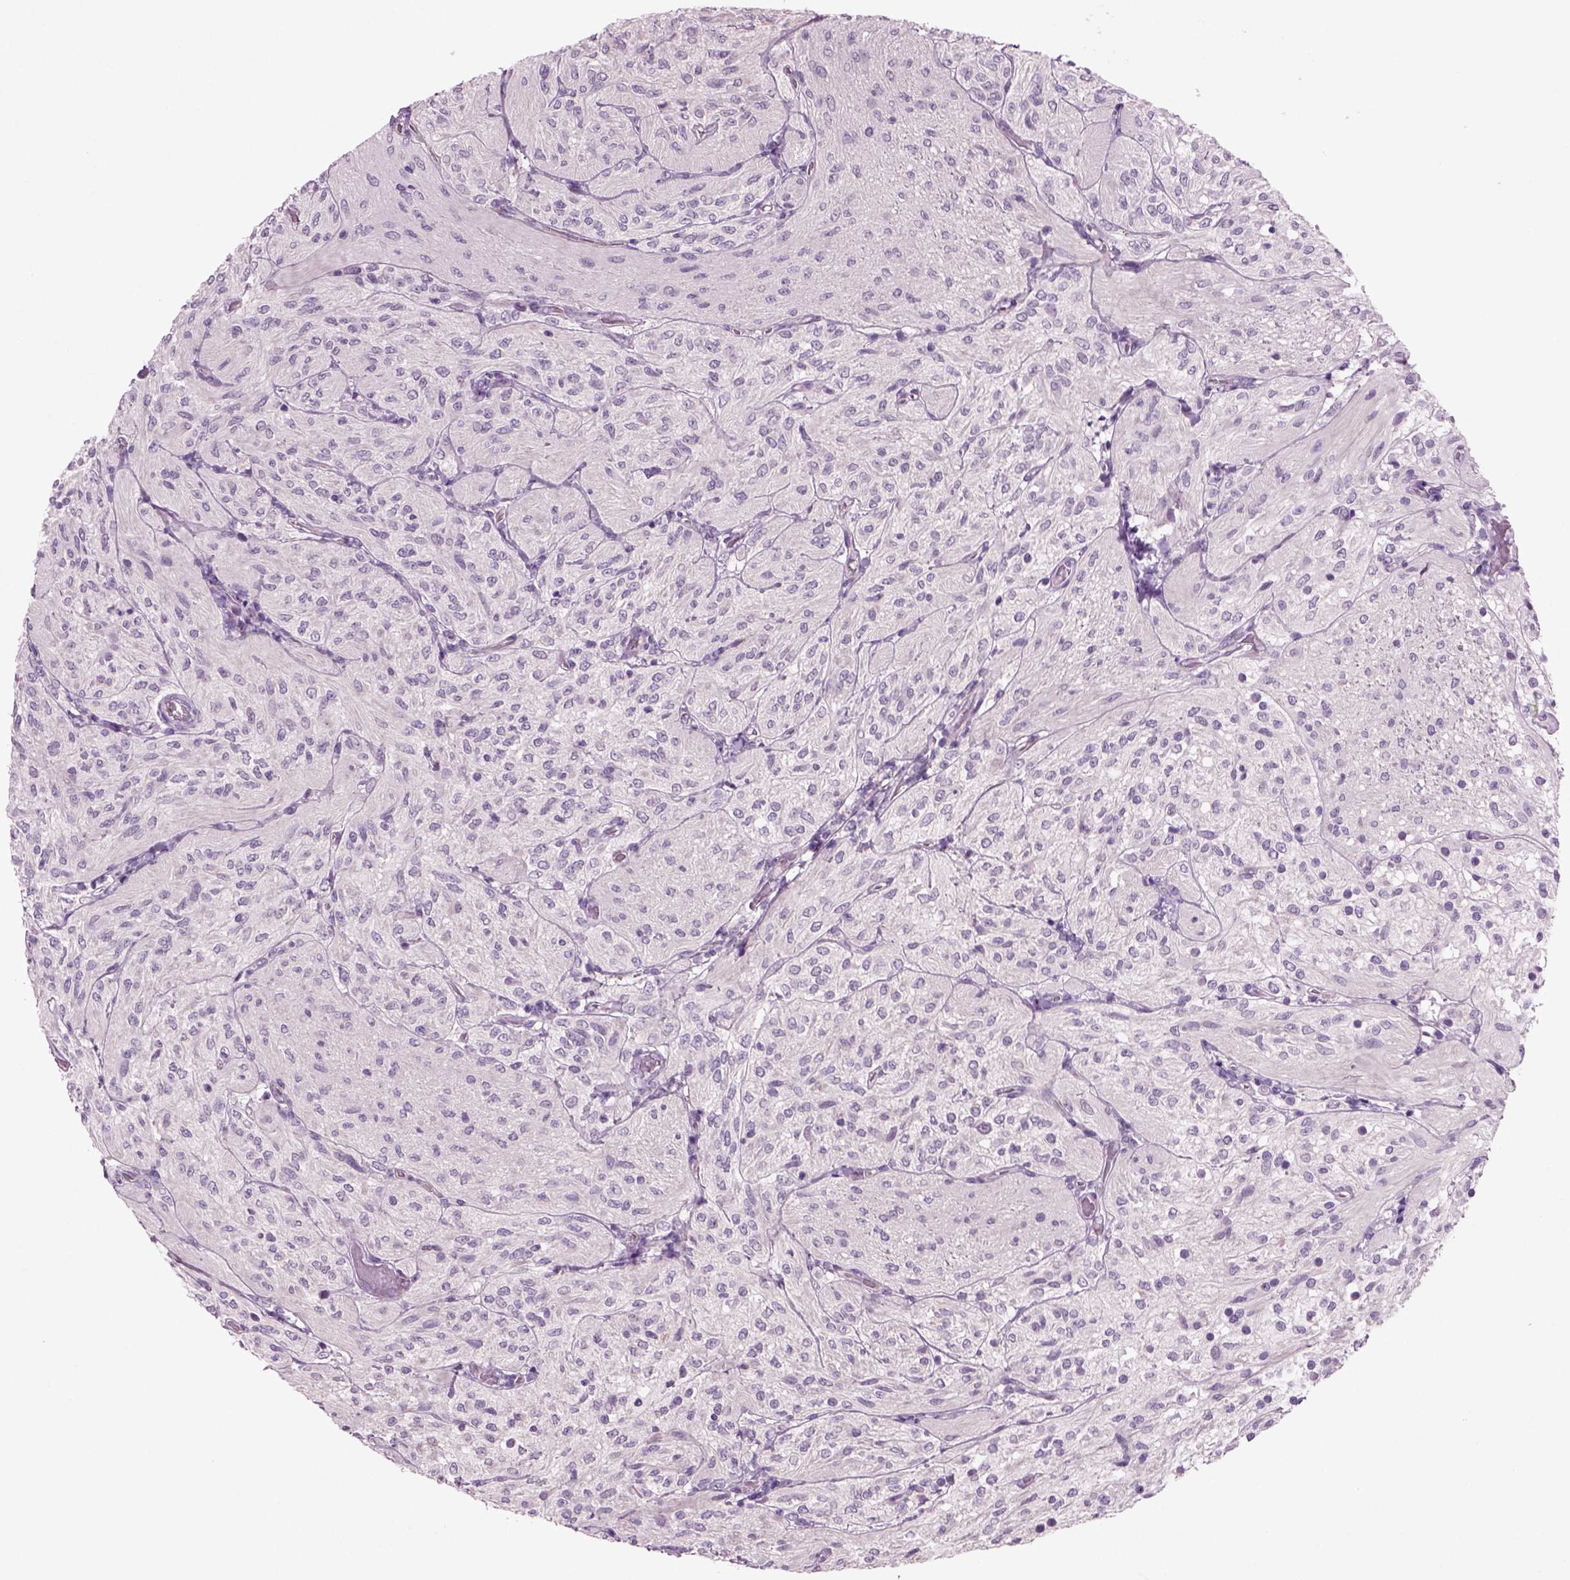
{"staining": {"intensity": "negative", "quantity": "none", "location": "none"}, "tissue": "glioma", "cell_type": "Tumor cells", "image_type": "cancer", "snomed": [{"axis": "morphology", "description": "Glioma, malignant, Low grade"}, {"axis": "topography", "description": "Brain"}], "caption": "A micrograph of glioma stained for a protein exhibits no brown staining in tumor cells. Brightfield microscopy of IHC stained with DAB (brown) and hematoxylin (blue), captured at high magnification.", "gene": "COL9A2", "patient": {"sex": "male", "age": 3}}